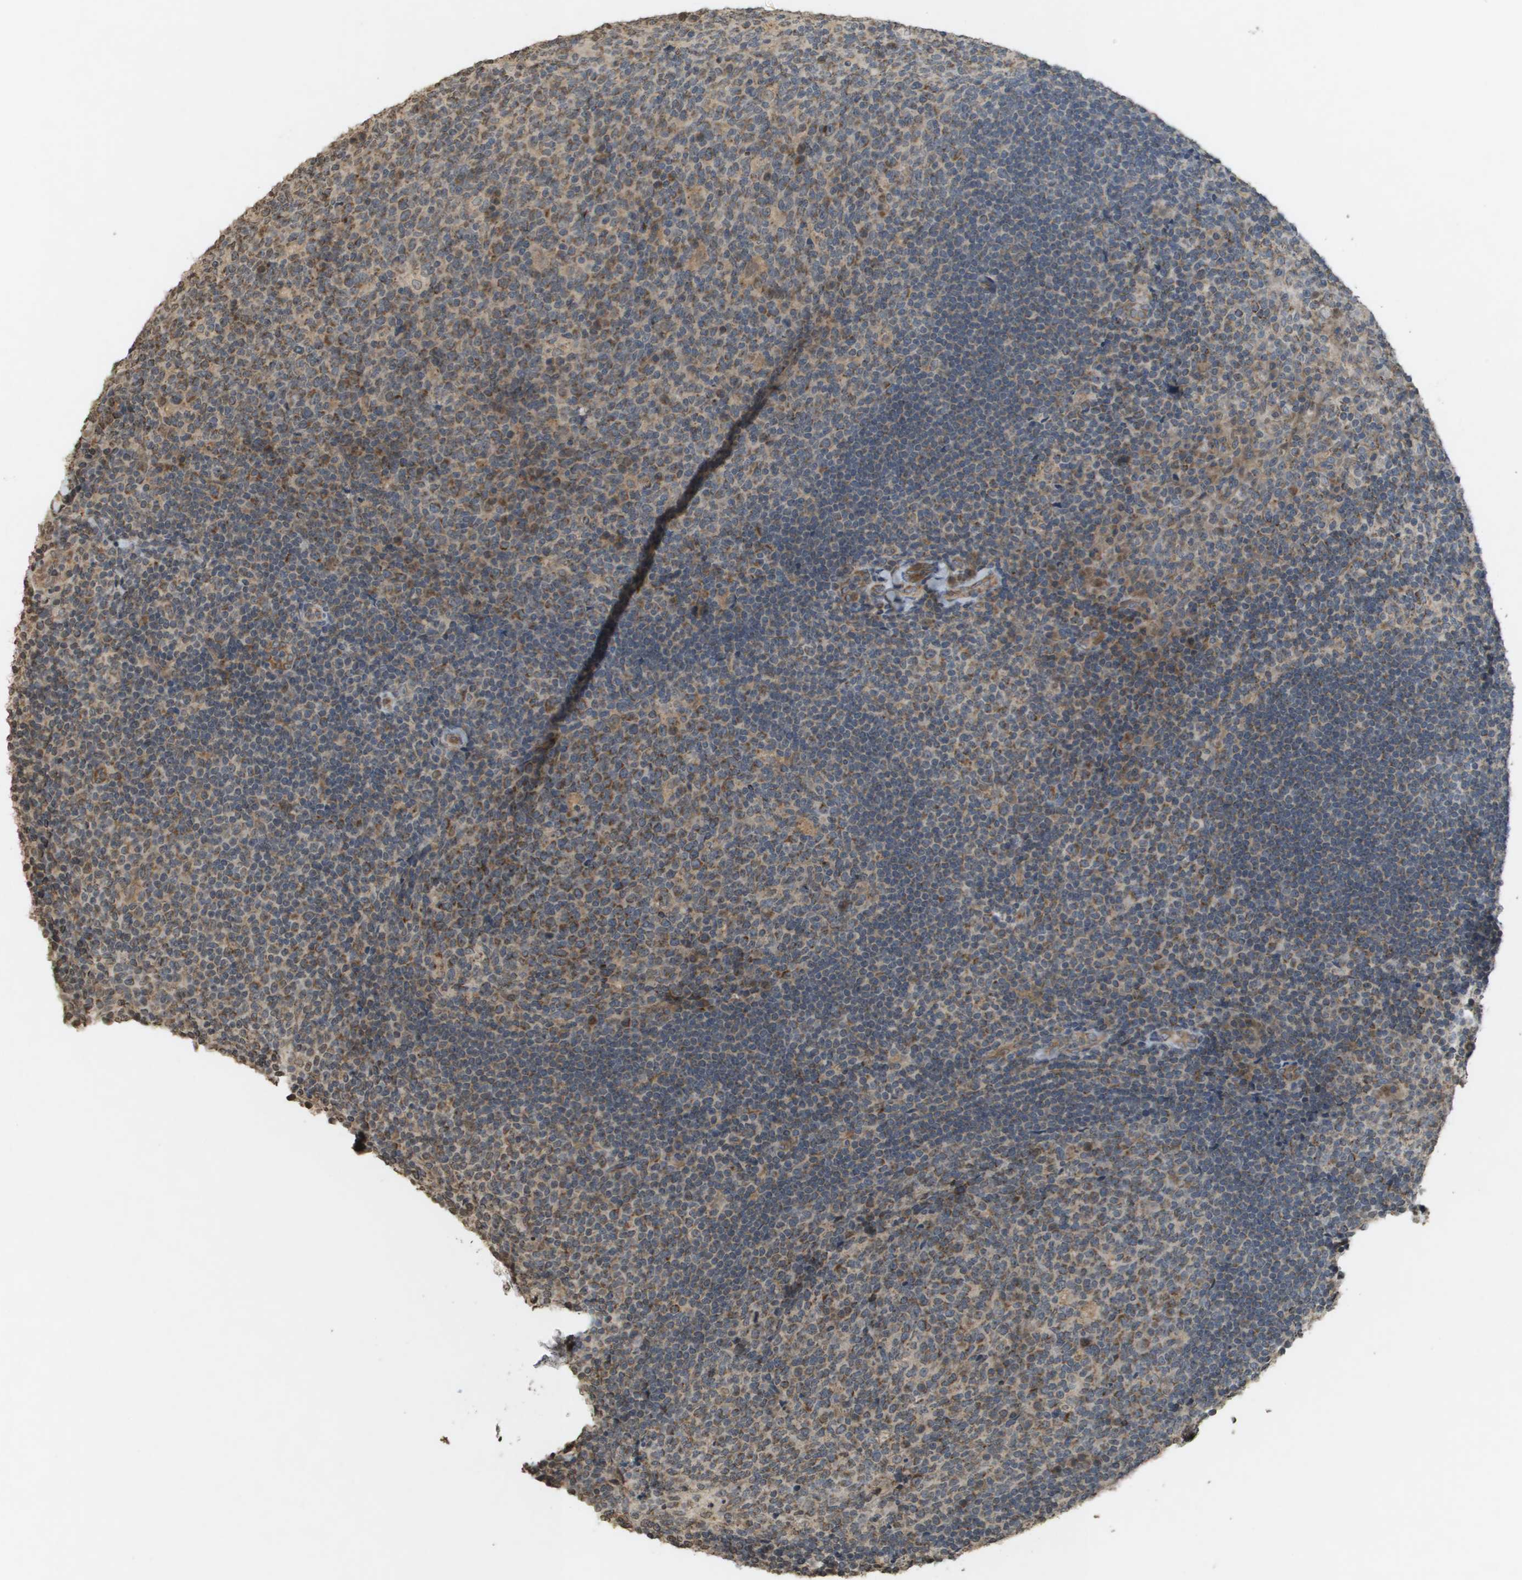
{"staining": {"intensity": "moderate", "quantity": "25%-75%", "location": "cytoplasmic/membranous"}, "tissue": "tonsil", "cell_type": "Germinal center cells", "image_type": "normal", "snomed": [{"axis": "morphology", "description": "Normal tissue, NOS"}, {"axis": "topography", "description": "Tonsil"}], "caption": "About 25%-75% of germinal center cells in unremarkable human tonsil exhibit moderate cytoplasmic/membranous protein positivity as visualized by brown immunohistochemical staining.", "gene": "RAB21", "patient": {"sex": "male", "age": 17}}